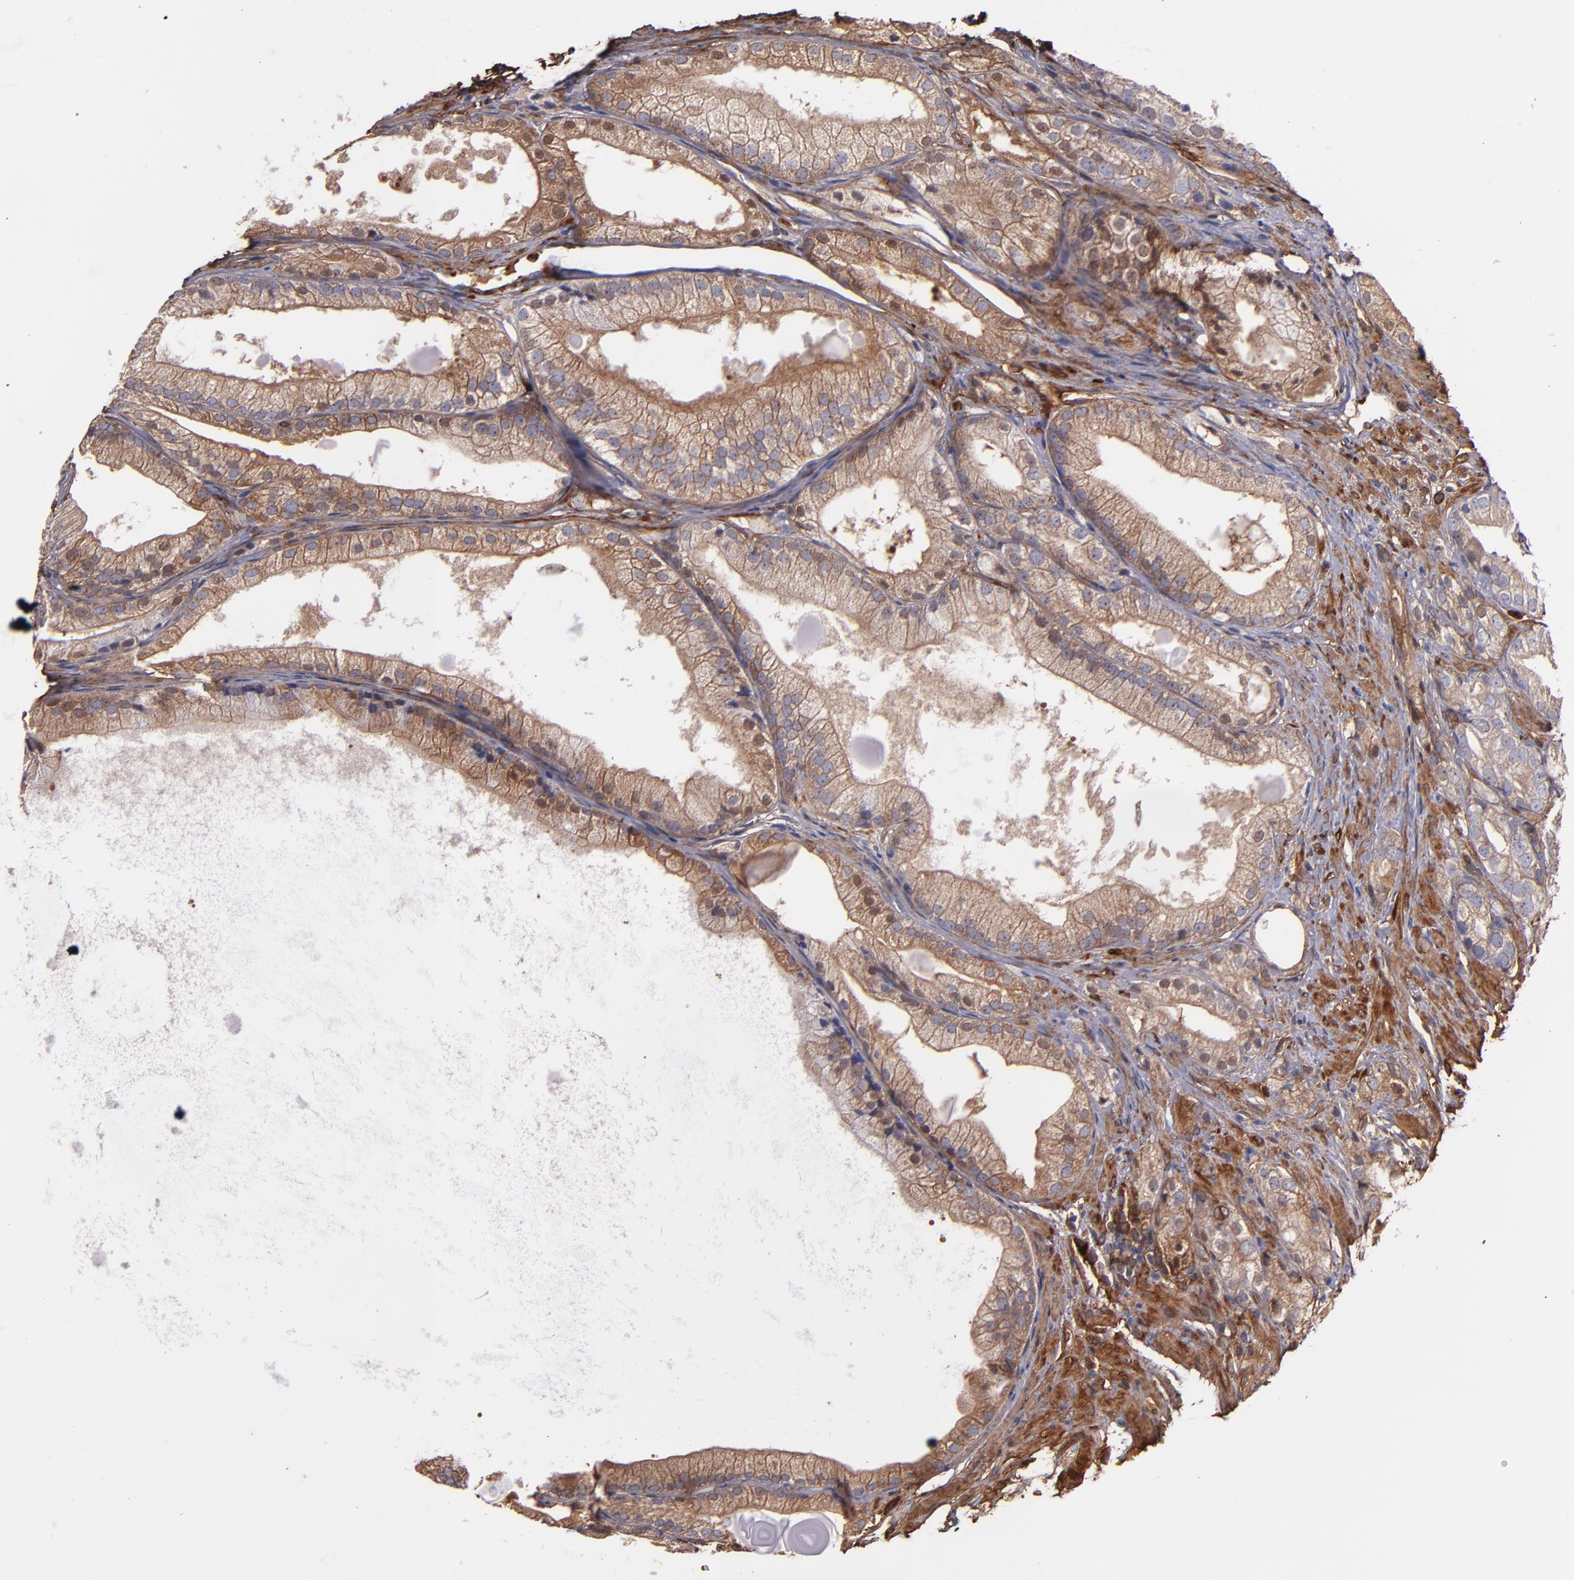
{"staining": {"intensity": "weak", "quantity": ">75%", "location": "cytoplasmic/membranous"}, "tissue": "prostate cancer", "cell_type": "Tumor cells", "image_type": "cancer", "snomed": [{"axis": "morphology", "description": "Adenocarcinoma, Low grade"}, {"axis": "topography", "description": "Prostate"}], "caption": "Immunohistochemistry photomicrograph of prostate cancer (adenocarcinoma (low-grade)) stained for a protein (brown), which shows low levels of weak cytoplasmic/membranous expression in about >75% of tumor cells.", "gene": "VCL", "patient": {"sex": "male", "age": 69}}